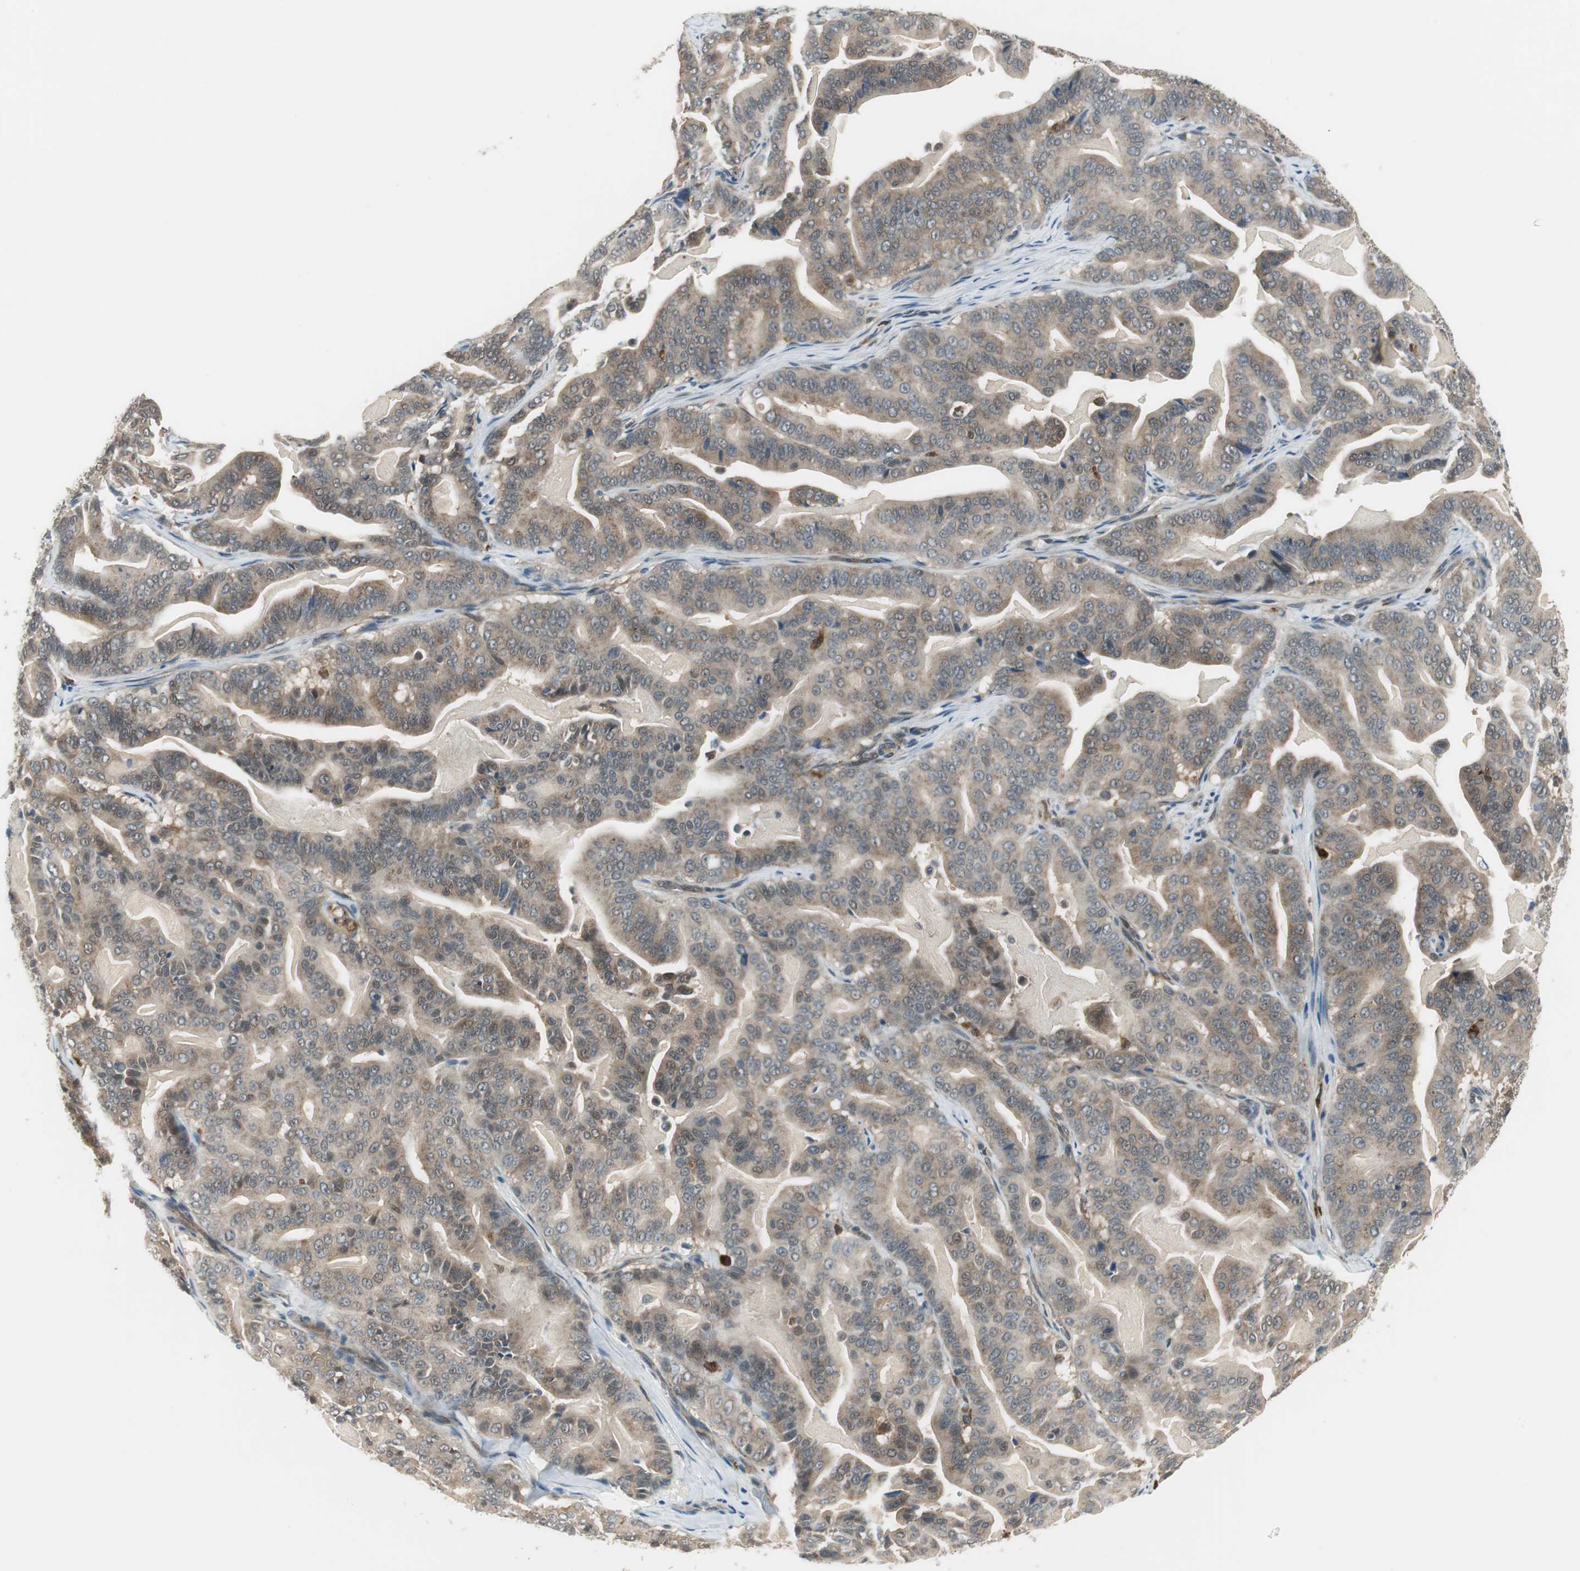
{"staining": {"intensity": "weak", "quantity": ">75%", "location": "cytoplasmic/membranous"}, "tissue": "pancreatic cancer", "cell_type": "Tumor cells", "image_type": "cancer", "snomed": [{"axis": "morphology", "description": "Adenocarcinoma, NOS"}, {"axis": "topography", "description": "Pancreas"}], "caption": "This image exhibits immunohistochemistry staining of pancreatic cancer (adenocarcinoma), with low weak cytoplasmic/membranous staining in about >75% of tumor cells.", "gene": "NCK1", "patient": {"sex": "male", "age": 63}}